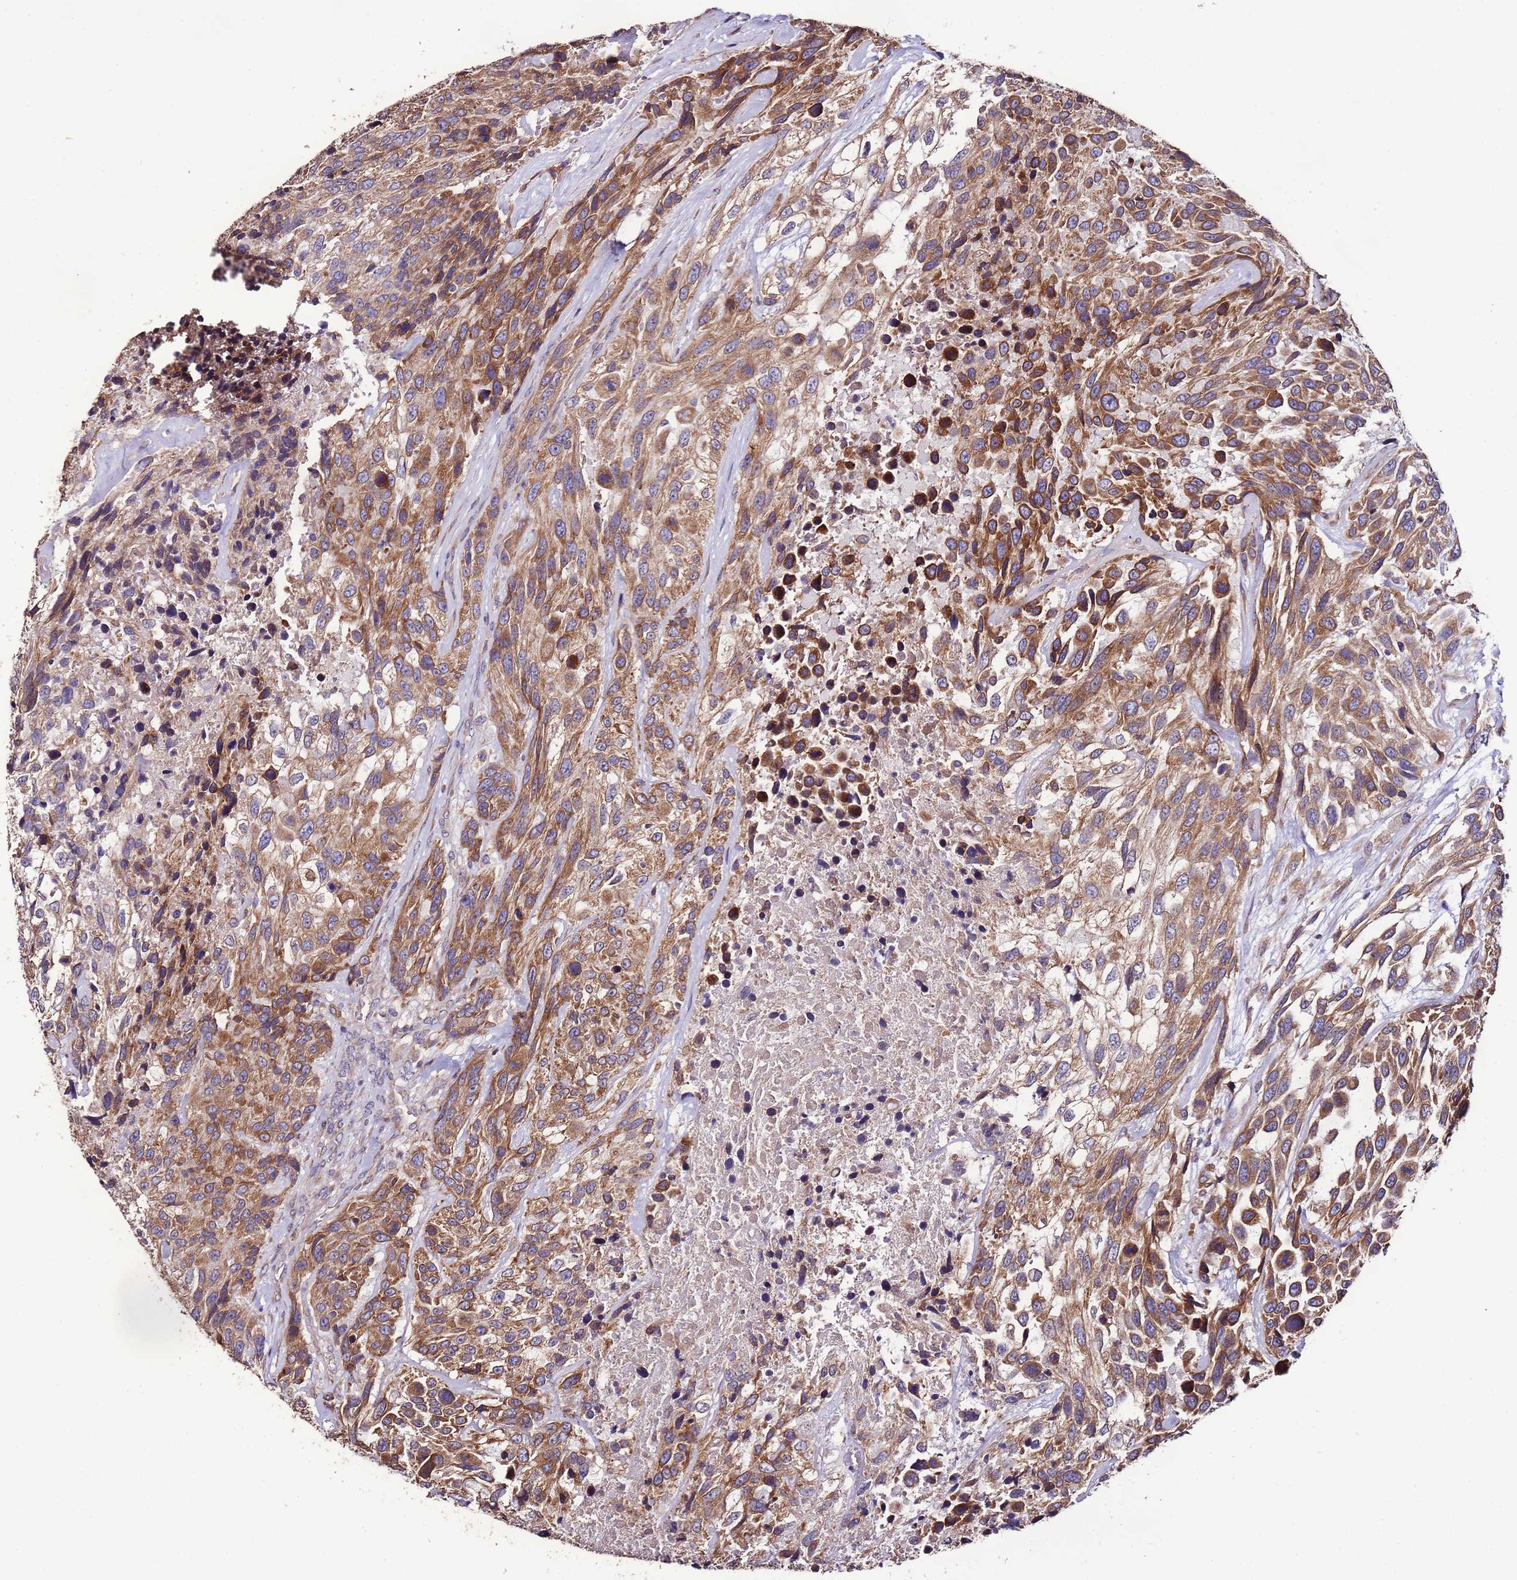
{"staining": {"intensity": "moderate", "quantity": ">75%", "location": "cytoplasmic/membranous"}, "tissue": "urothelial cancer", "cell_type": "Tumor cells", "image_type": "cancer", "snomed": [{"axis": "morphology", "description": "Urothelial carcinoma, High grade"}, {"axis": "topography", "description": "Urinary bladder"}], "caption": "Protein analysis of urothelial cancer tissue demonstrates moderate cytoplasmic/membranous expression in about >75% of tumor cells. The protein is shown in brown color, while the nuclei are stained blue.", "gene": "SLC41A3", "patient": {"sex": "female", "age": 70}}